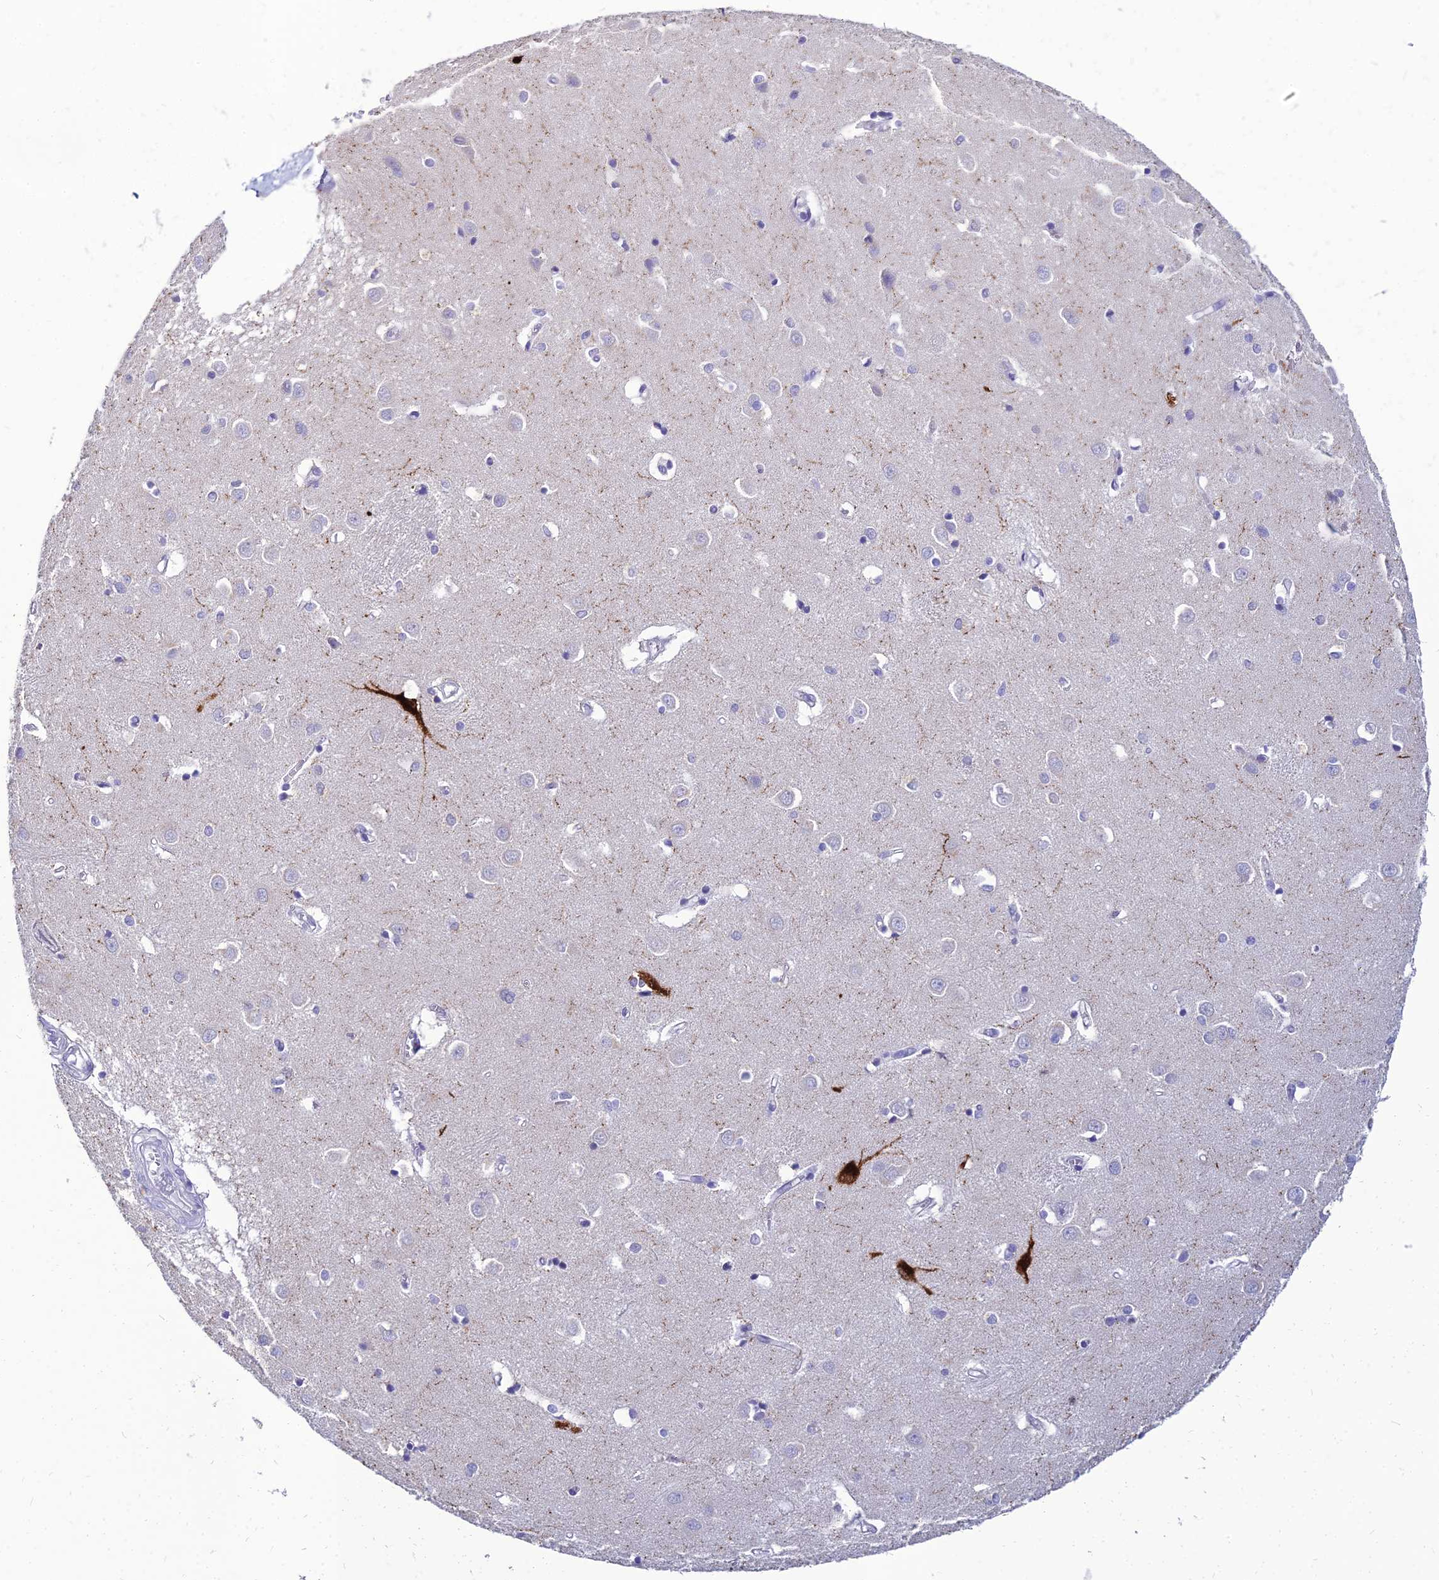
{"staining": {"intensity": "negative", "quantity": "none", "location": "none"}, "tissue": "caudate", "cell_type": "Glial cells", "image_type": "normal", "snomed": [{"axis": "morphology", "description": "Normal tissue, NOS"}, {"axis": "topography", "description": "Lateral ventricle wall"}], "caption": "Human caudate stained for a protein using IHC demonstrates no expression in glial cells.", "gene": "NPY", "patient": {"sex": "male", "age": 37}}